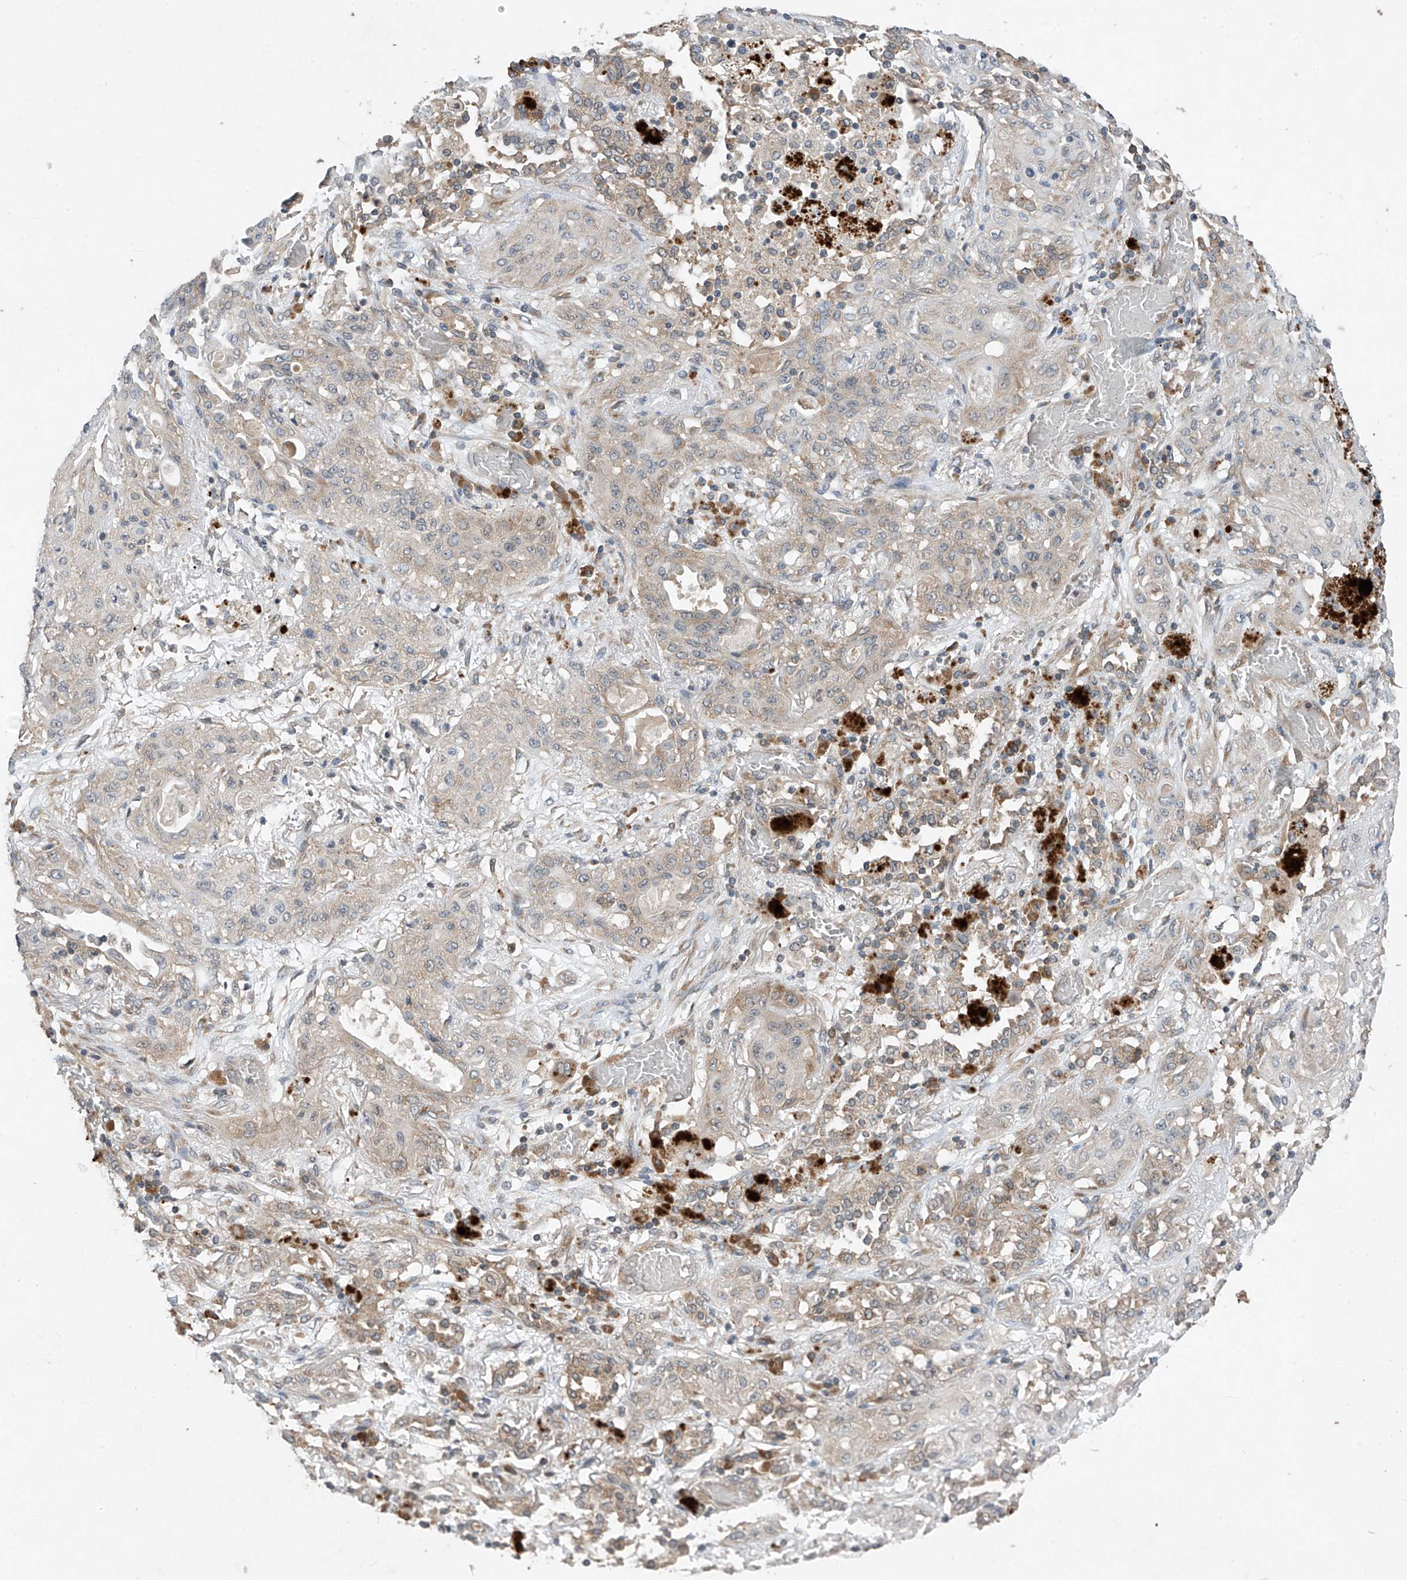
{"staining": {"intensity": "weak", "quantity": "<25%", "location": "cytoplasmic/membranous"}, "tissue": "lung cancer", "cell_type": "Tumor cells", "image_type": "cancer", "snomed": [{"axis": "morphology", "description": "Squamous cell carcinoma, NOS"}, {"axis": "topography", "description": "Lung"}], "caption": "Human squamous cell carcinoma (lung) stained for a protein using immunohistochemistry (IHC) displays no expression in tumor cells.", "gene": "RPL34", "patient": {"sex": "female", "age": 47}}